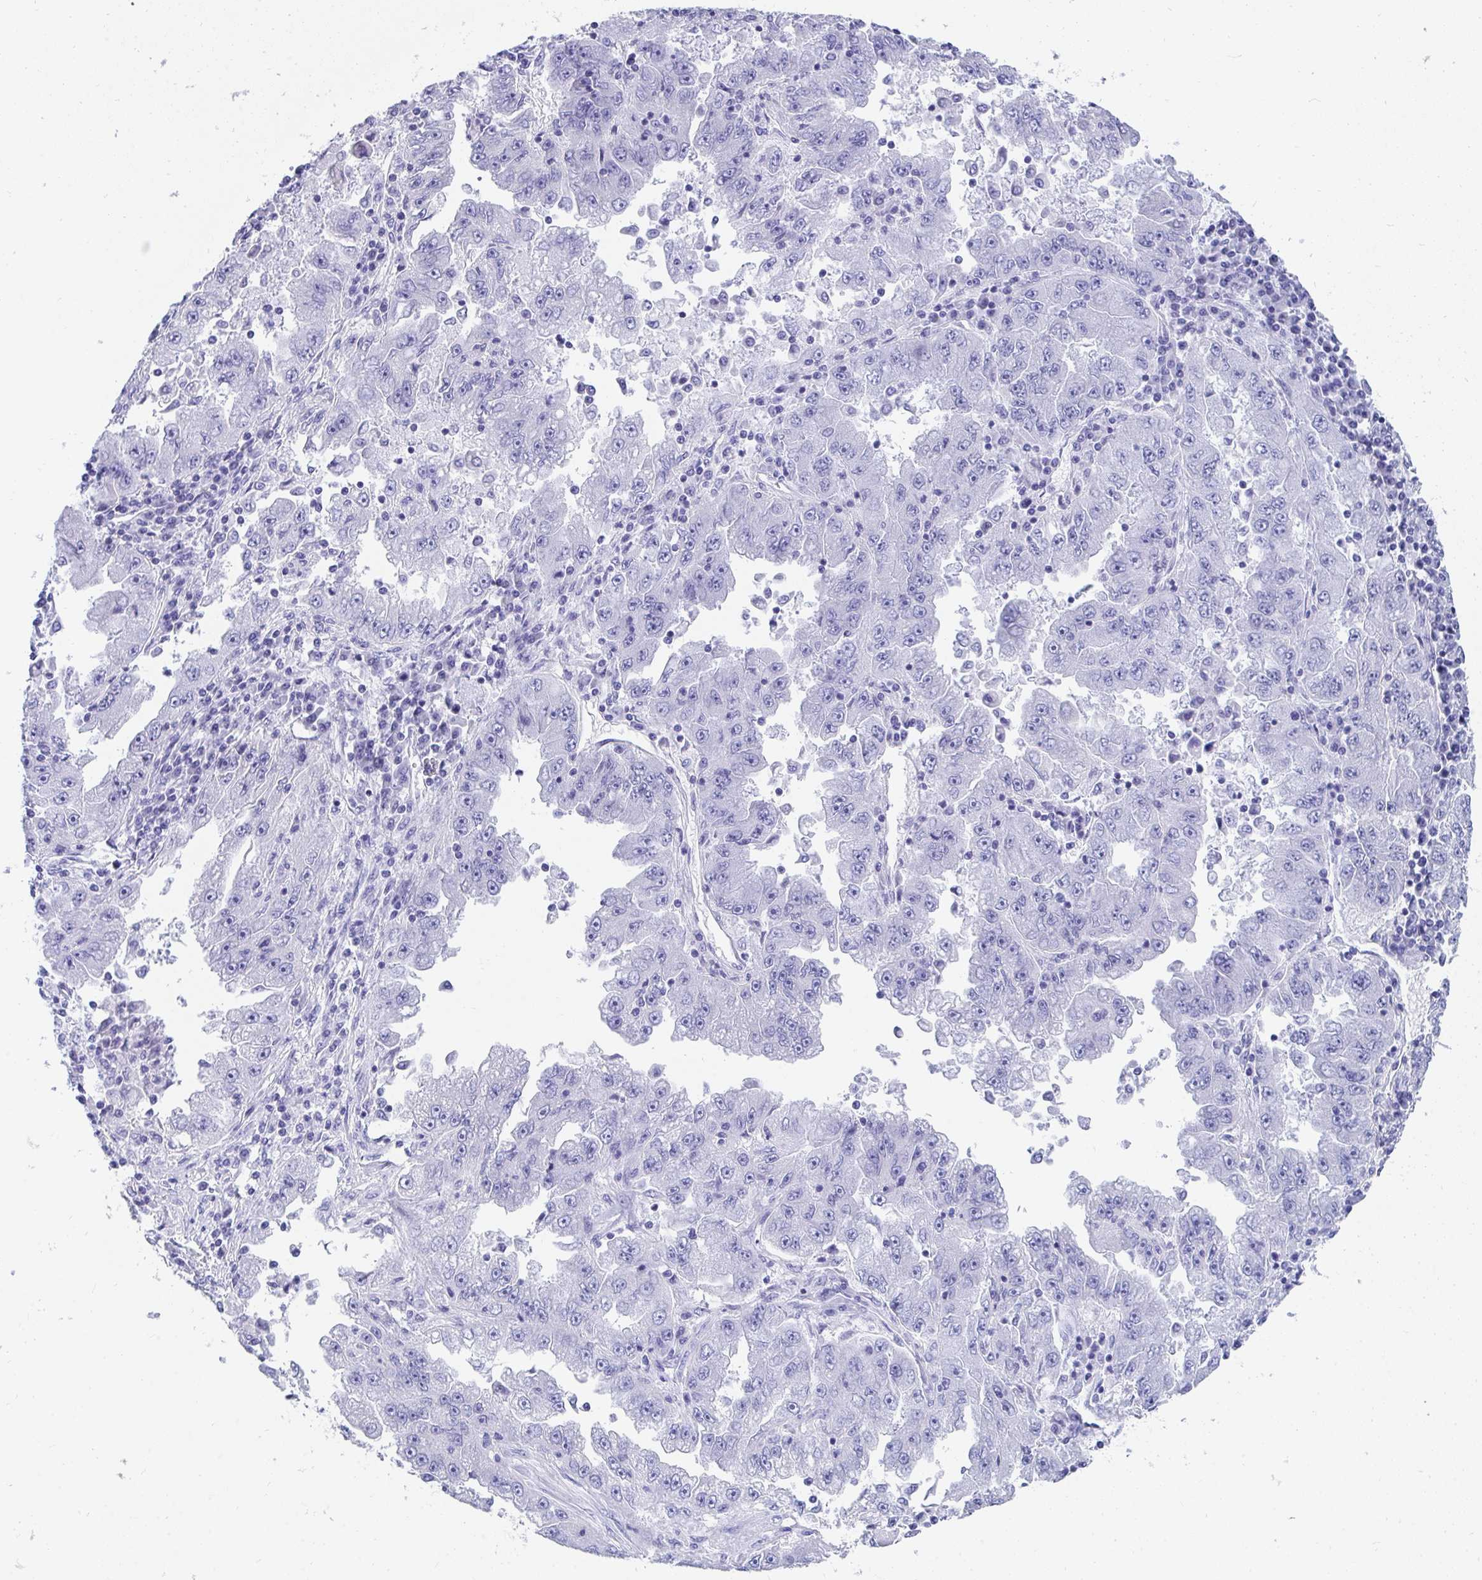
{"staining": {"intensity": "negative", "quantity": "none", "location": "none"}, "tissue": "lung cancer", "cell_type": "Tumor cells", "image_type": "cancer", "snomed": [{"axis": "morphology", "description": "Adenocarcinoma, NOS"}, {"axis": "morphology", "description": "Adenocarcinoma primary or metastatic"}, {"axis": "topography", "description": "Lung"}], "caption": "Tumor cells are negative for protein expression in human lung cancer (adenocarcinoma). (DAB immunohistochemistry with hematoxylin counter stain).", "gene": "PC", "patient": {"sex": "male", "age": 74}}